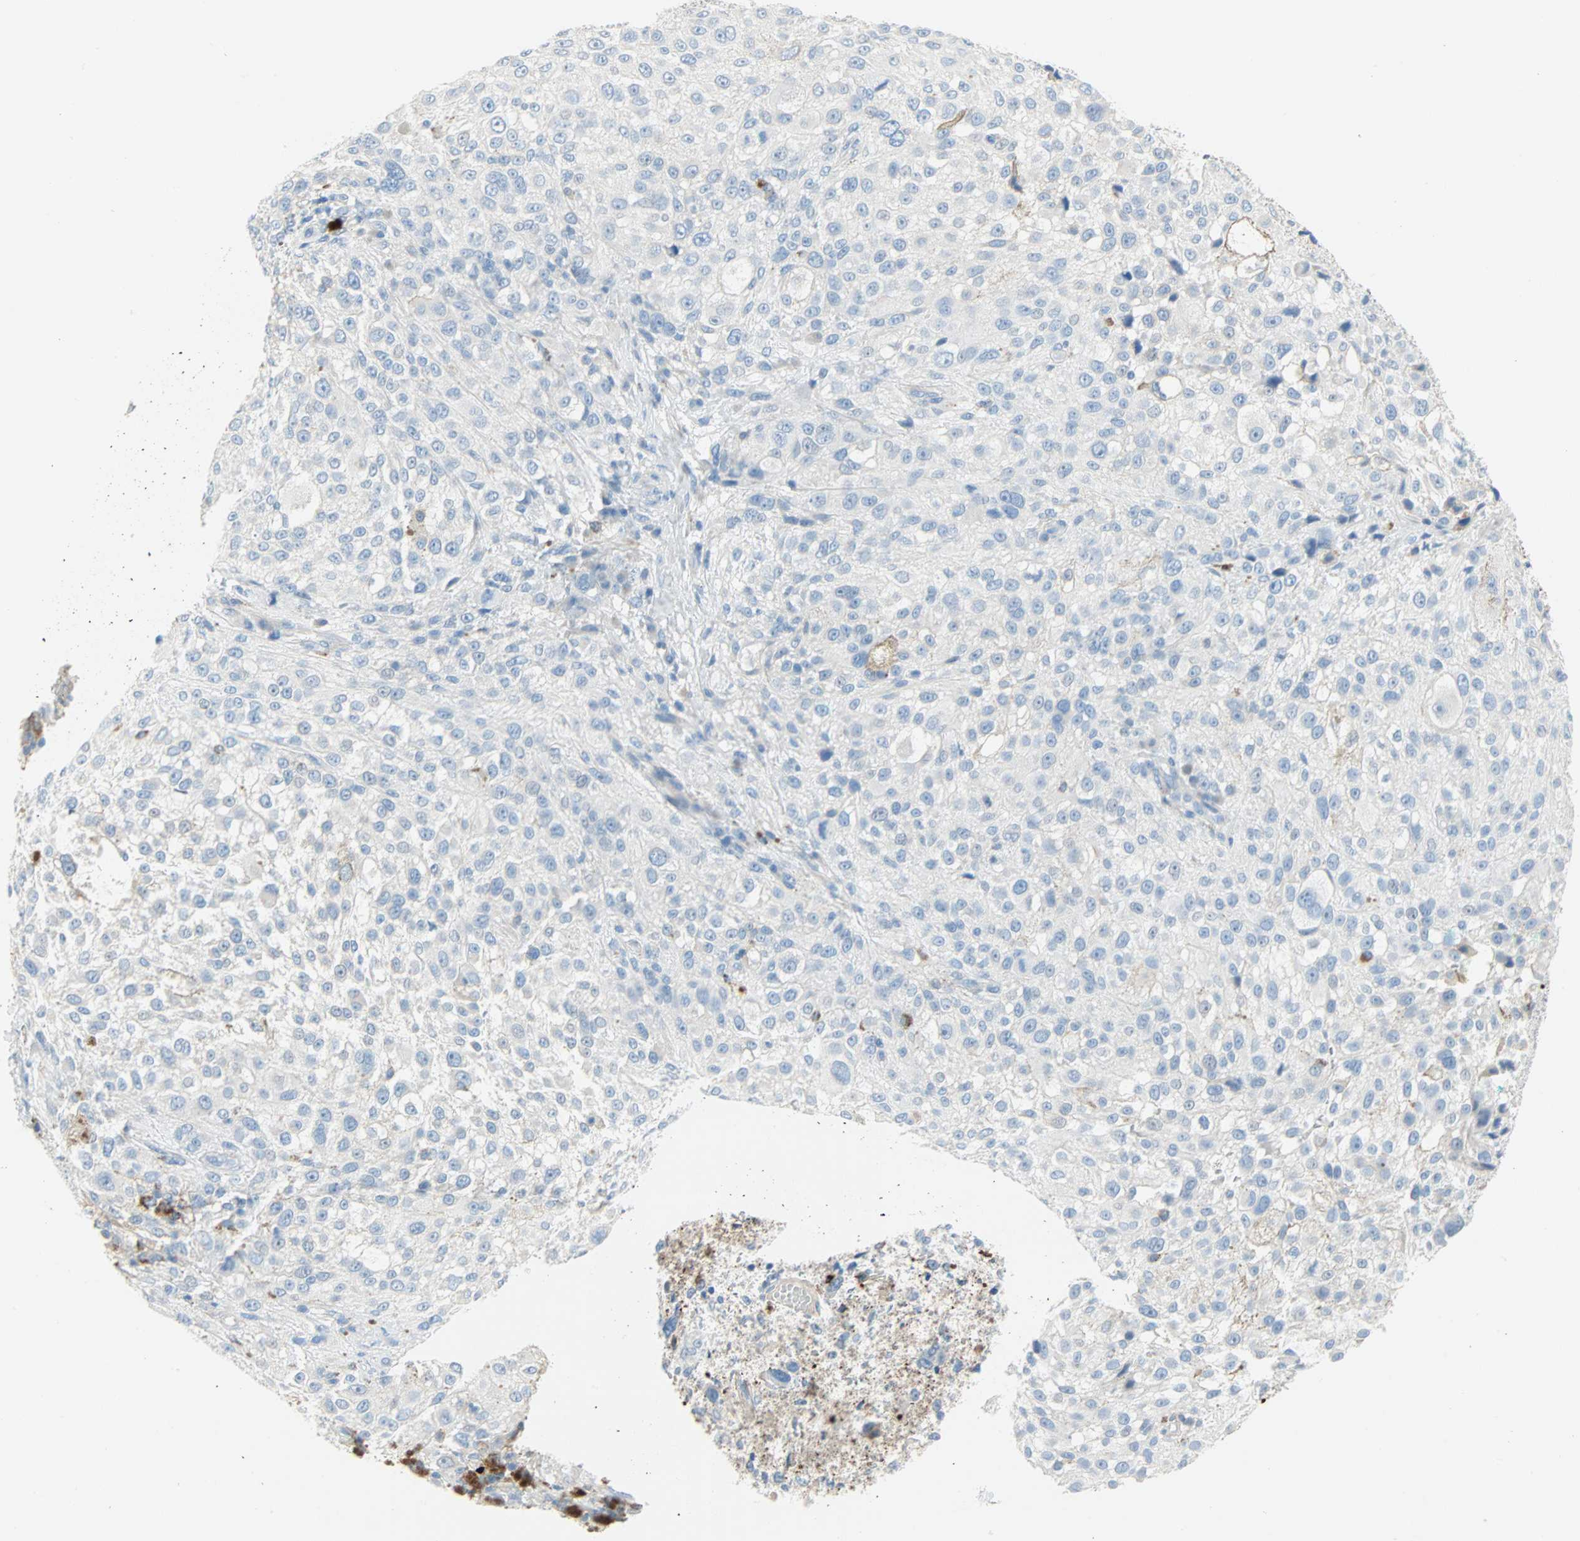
{"staining": {"intensity": "negative", "quantity": "none", "location": "none"}, "tissue": "melanoma", "cell_type": "Tumor cells", "image_type": "cancer", "snomed": [{"axis": "morphology", "description": "Necrosis, NOS"}, {"axis": "morphology", "description": "Malignant melanoma, NOS"}, {"axis": "topography", "description": "Skin"}], "caption": "This is an IHC histopathology image of human malignant melanoma. There is no staining in tumor cells.", "gene": "CLEC4A", "patient": {"sex": "female", "age": 87}}